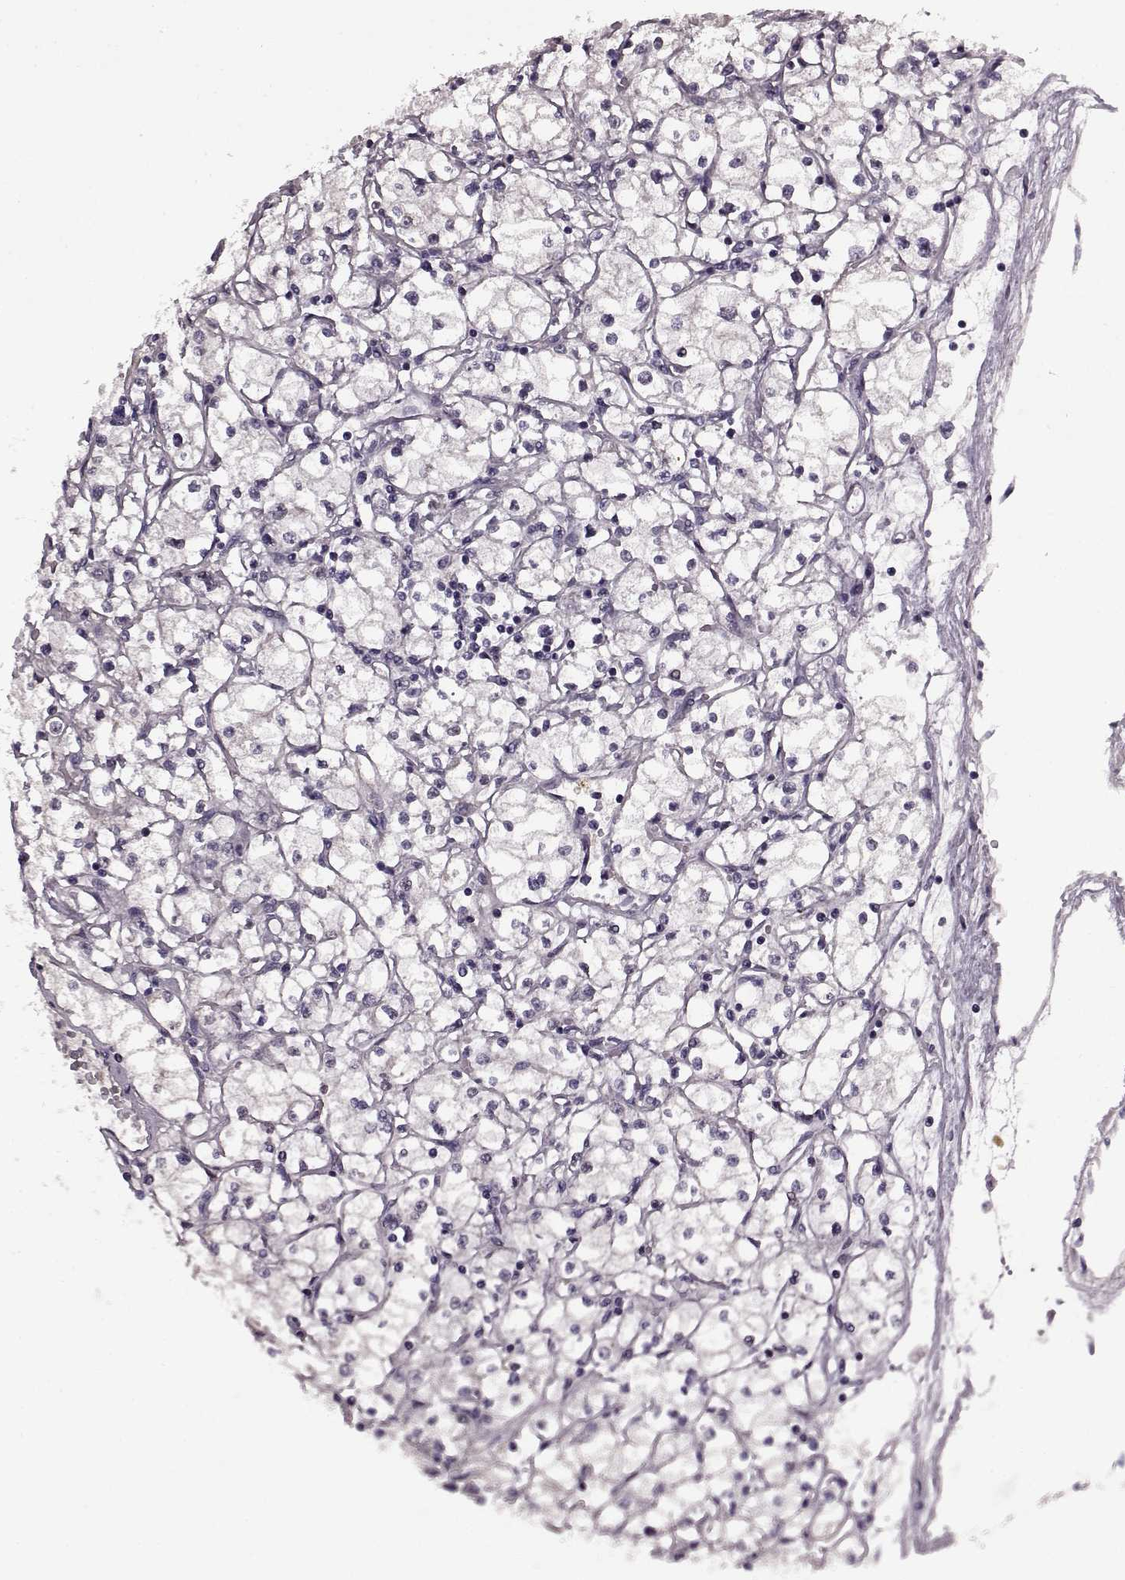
{"staining": {"intensity": "negative", "quantity": "none", "location": "none"}, "tissue": "renal cancer", "cell_type": "Tumor cells", "image_type": "cancer", "snomed": [{"axis": "morphology", "description": "Adenocarcinoma, NOS"}, {"axis": "topography", "description": "Kidney"}], "caption": "Renal adenocarcinoma was stained to show a protein in brown. There is no significant expression in tumor cells. Nuclei are stained in blue.", "gene": "EDDM3B", "patient": {"sex": "male", "age": 67}}